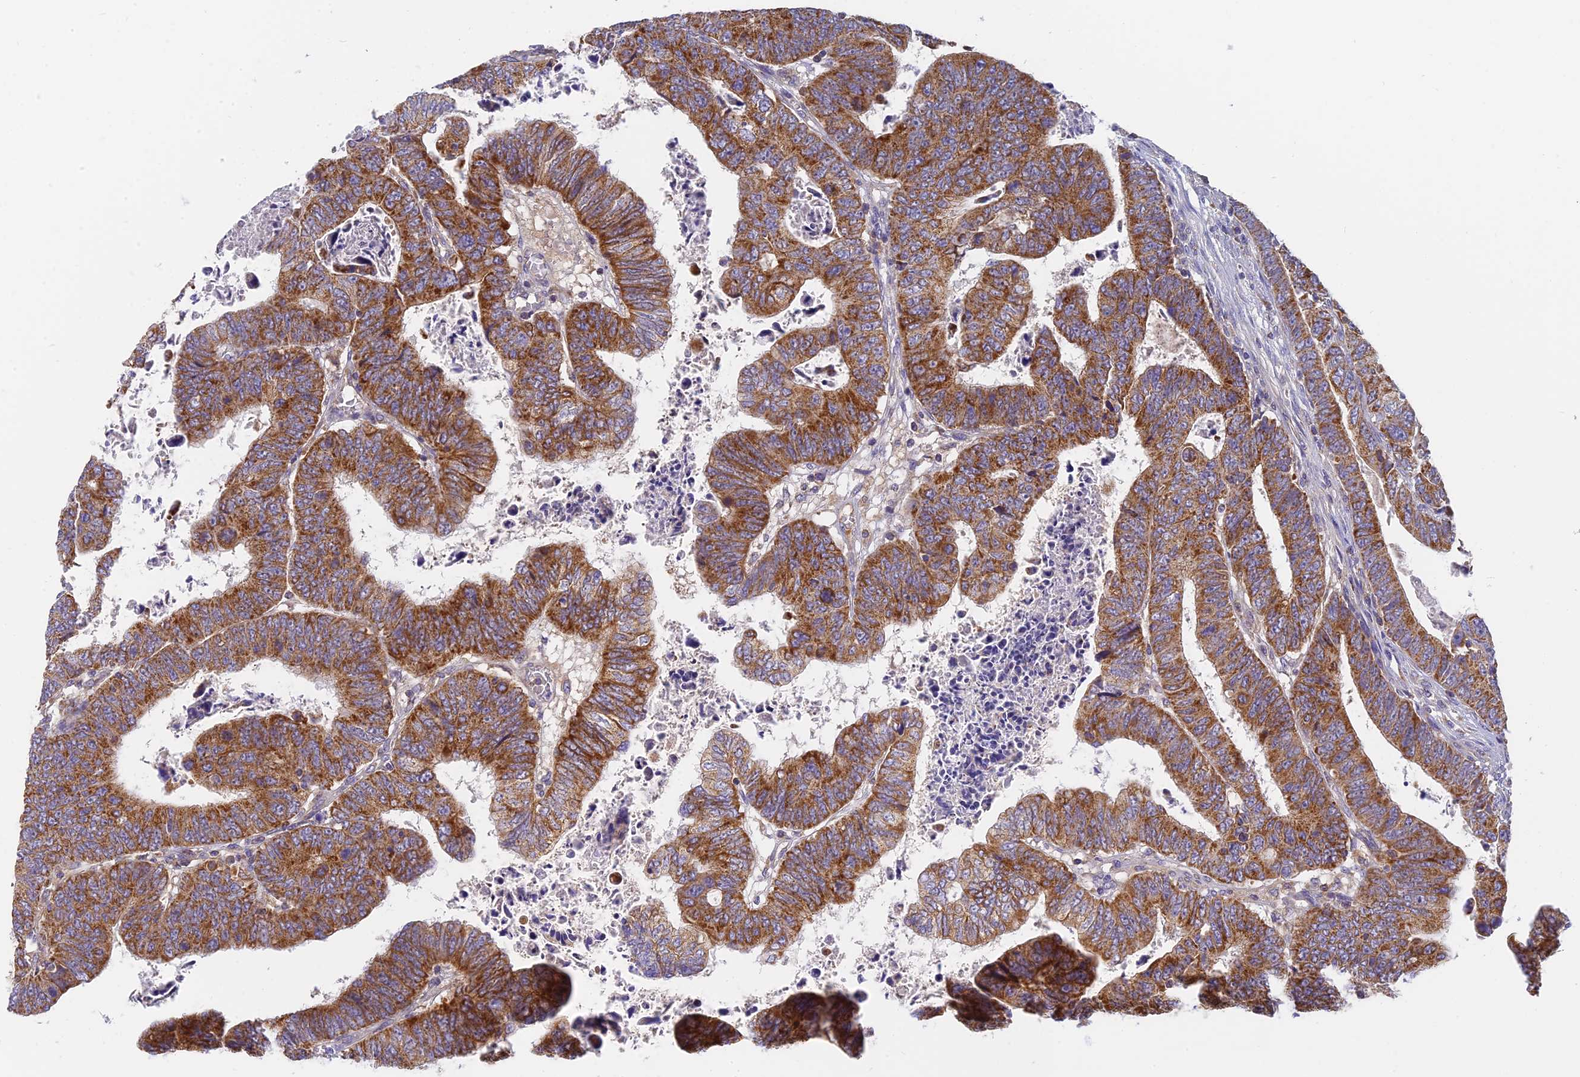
{"staining": {"intensity": "strong", "quantity": ">75%", "location": "cytoplasmic/membranous"}, "tissue": "colorectal cancer", "cell_type": "Tumor cells", "image_type": "cancer", "snomed": [{"axis": "morphology", "description": "Normal tissue, NOS"}, {"axis": "morphology", "description": "Adenocarcinoma, NOS"}, {"axis": "topography", "description": "Rectum"}], "caption": "Tumor cells demonstrate high levels of strong cytoplasmic/membranous staining in about >75% of cells in colorectal cancer (adenocarcinoma).", "gene": "MRPL15", "patient": {"sex": "female", "age": 65}}